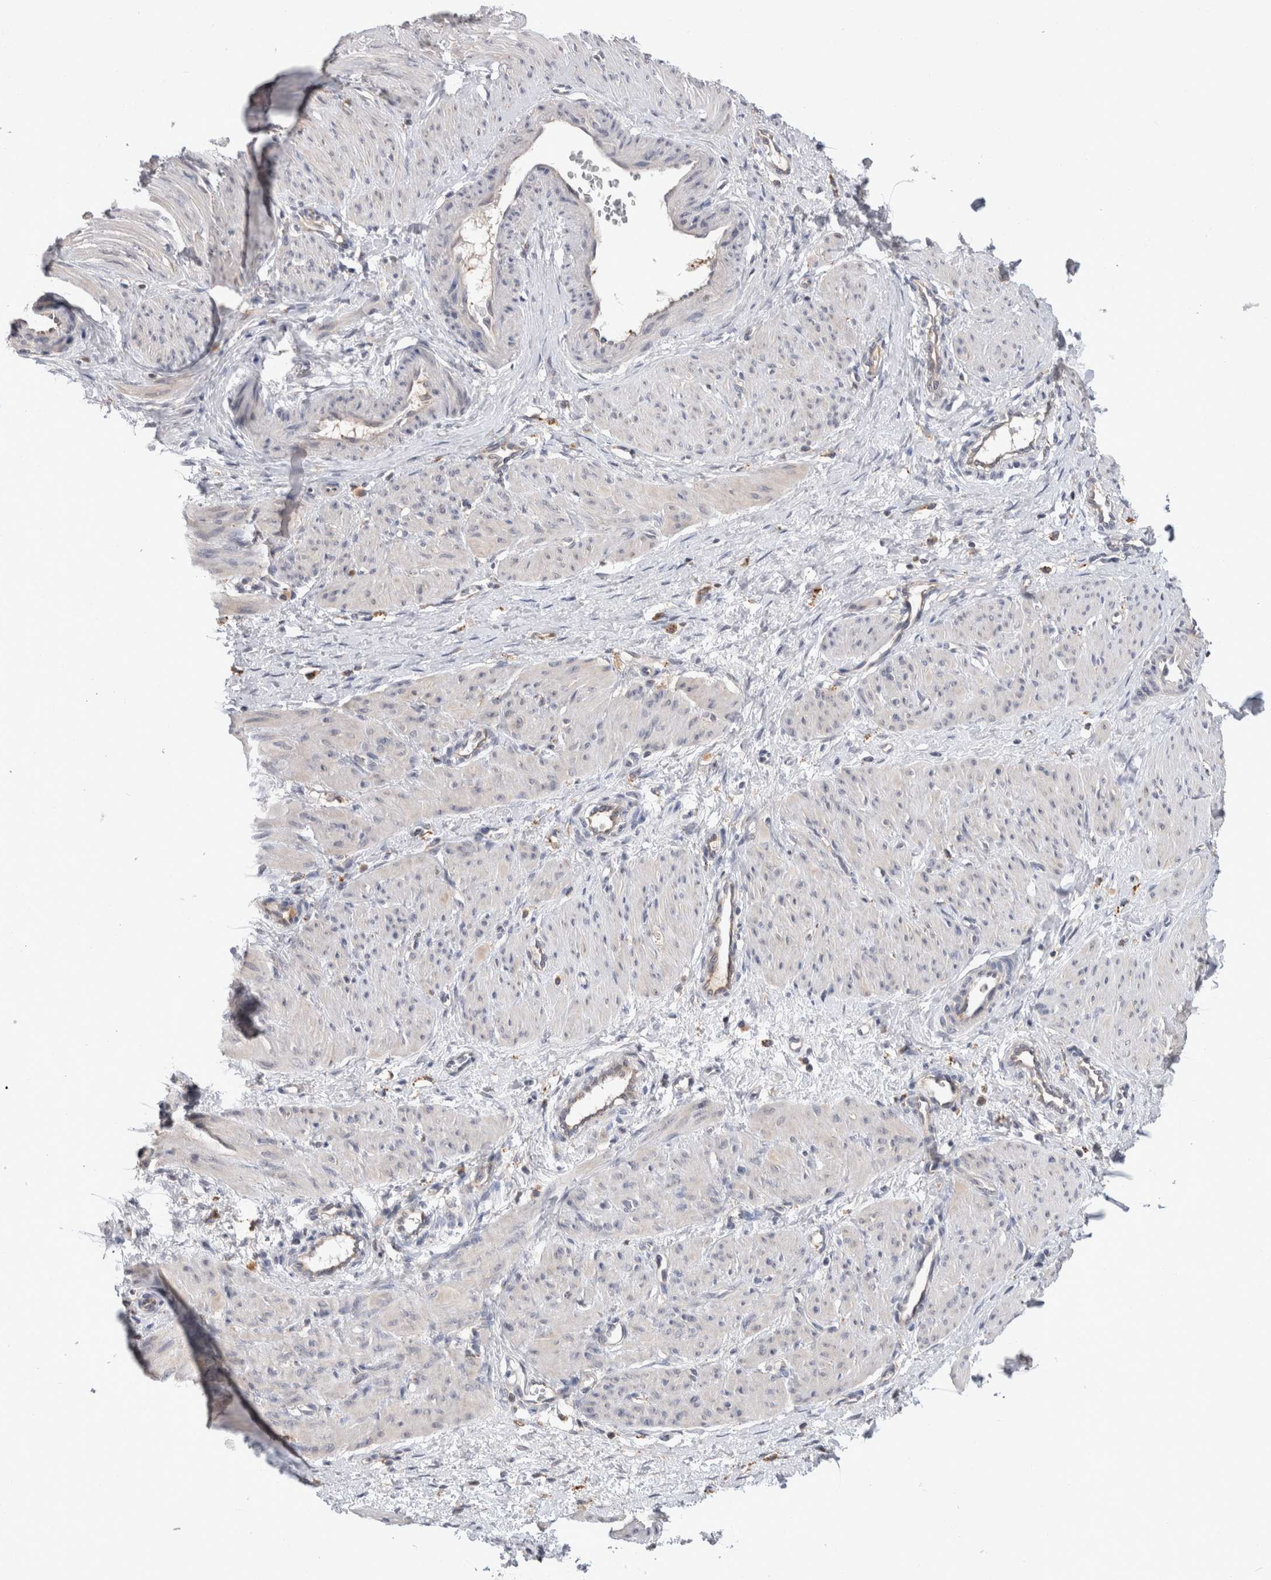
{"staining": {"intensity": "weak", "quantity": "<25%", "location": "cytoplasmic/membranous"}, "tissue": "smooth muscle", "cell_type": "Smooth muscle cells", "image_type": "normal", "snomed": [{"axis": "morphology", "description": "Normal tissue, NOS"}, {"axis": "topography", "description": "Endometrium"}], "caption": "Smooth muscle stained for a protein using IHC exhibits no expression smooth muscle cells.", "gene": "MRPL37", "patient": {"sex": "female", "age": 33}}